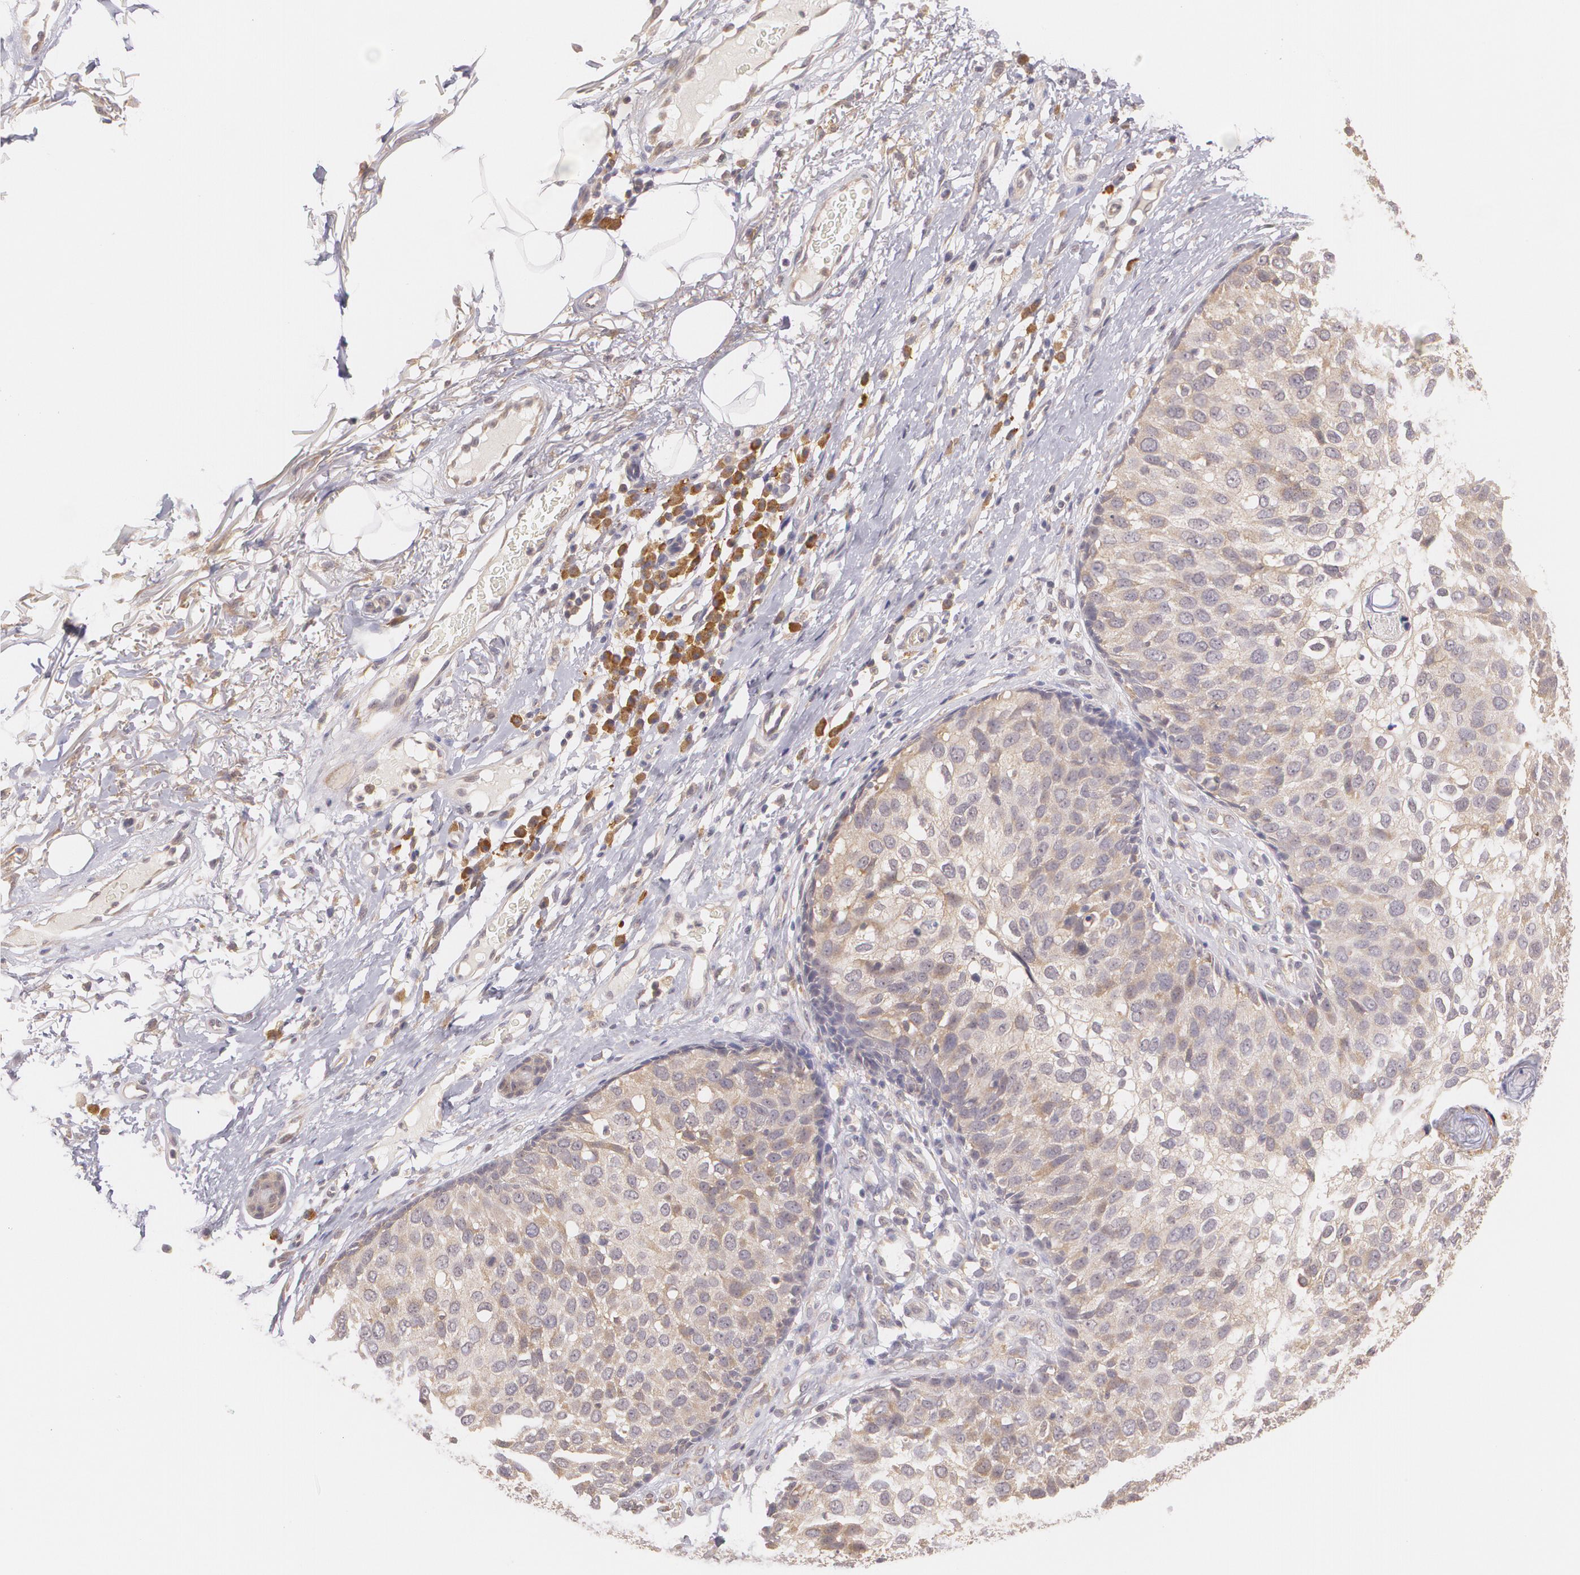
{"staining": {"intensity": "weak", "quantity": ">75%", "location": "cytoplasmic/membranous"}, "tissue": "skin cancer", "cell_type": "Tumor cells", "image_type": "cancer", "snomed": [{"axis": "morphology", "description": "Squamous cell carcinoma, NOS"}, {"axis": "topography", "description": "Skin"}], "caption": "This histopathology image reveals skin squamous cell carcinoma stained with IHC to label a protein in brown. The cytoplasmic/membranous of tumor cells show weak positivity for the protein. Nuclei are counter-stained blue.", "gene": "CCL17", "patient": {"sex": "male", "age": 87}}